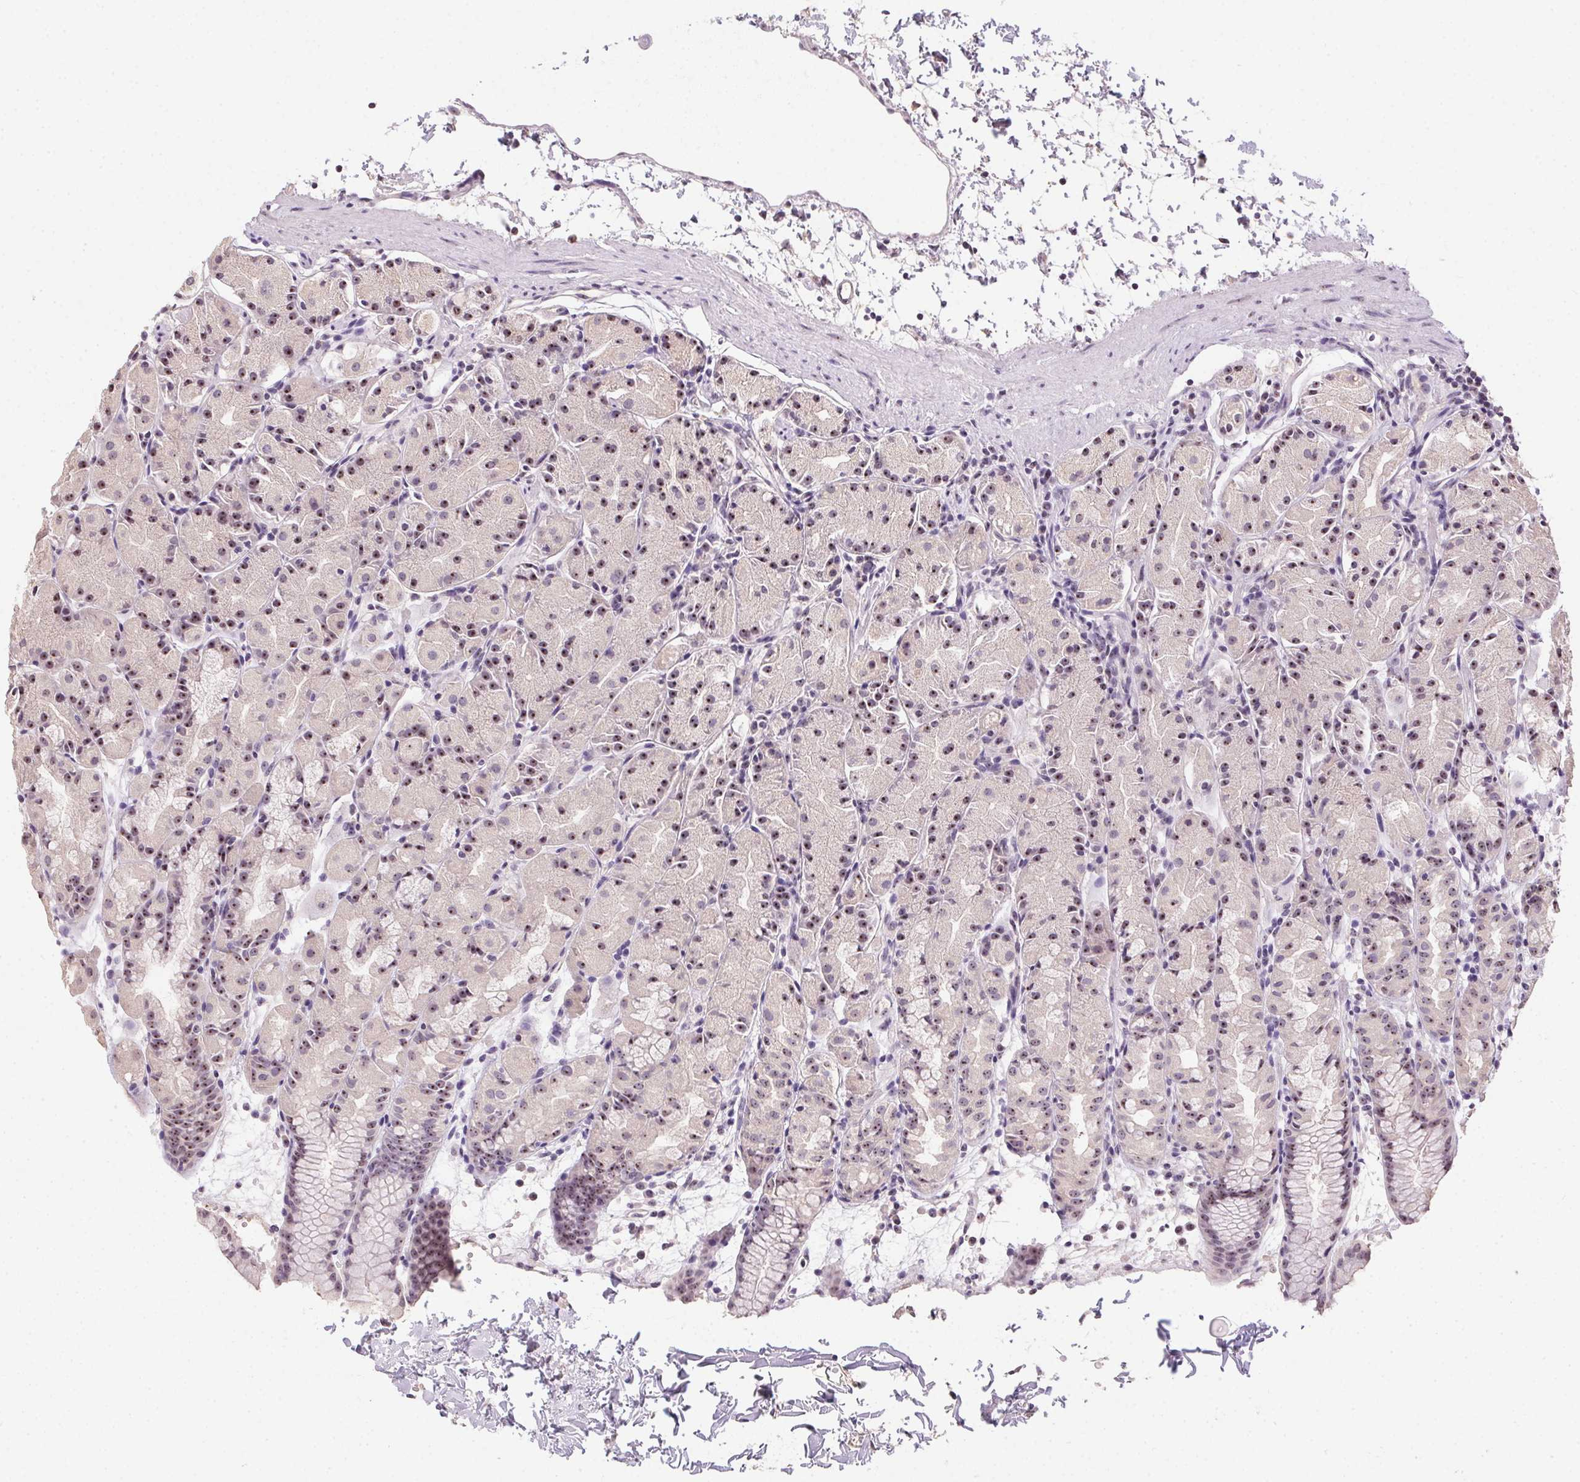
{"staining": {"intensity": "weak", "quantity": "25%-75%", "location": "nuclear"}, "tissue": "stomach", "cell_type": "Glandular cells", "image_type": "normal", "snomed": [{"axis": "morphology", "description": "Normal tissue, NOS"}, {"axis": "topography", "description": "Stomach, upper"}], "caption": "IHC micrograph of normal human stomach stained for a protein (brown), which demonstrates low levels of weak nuclear staining in about 25%-75% of glandular cells.", "gene": "BATF2", "patient": {"sex": "male", "age": 47}}